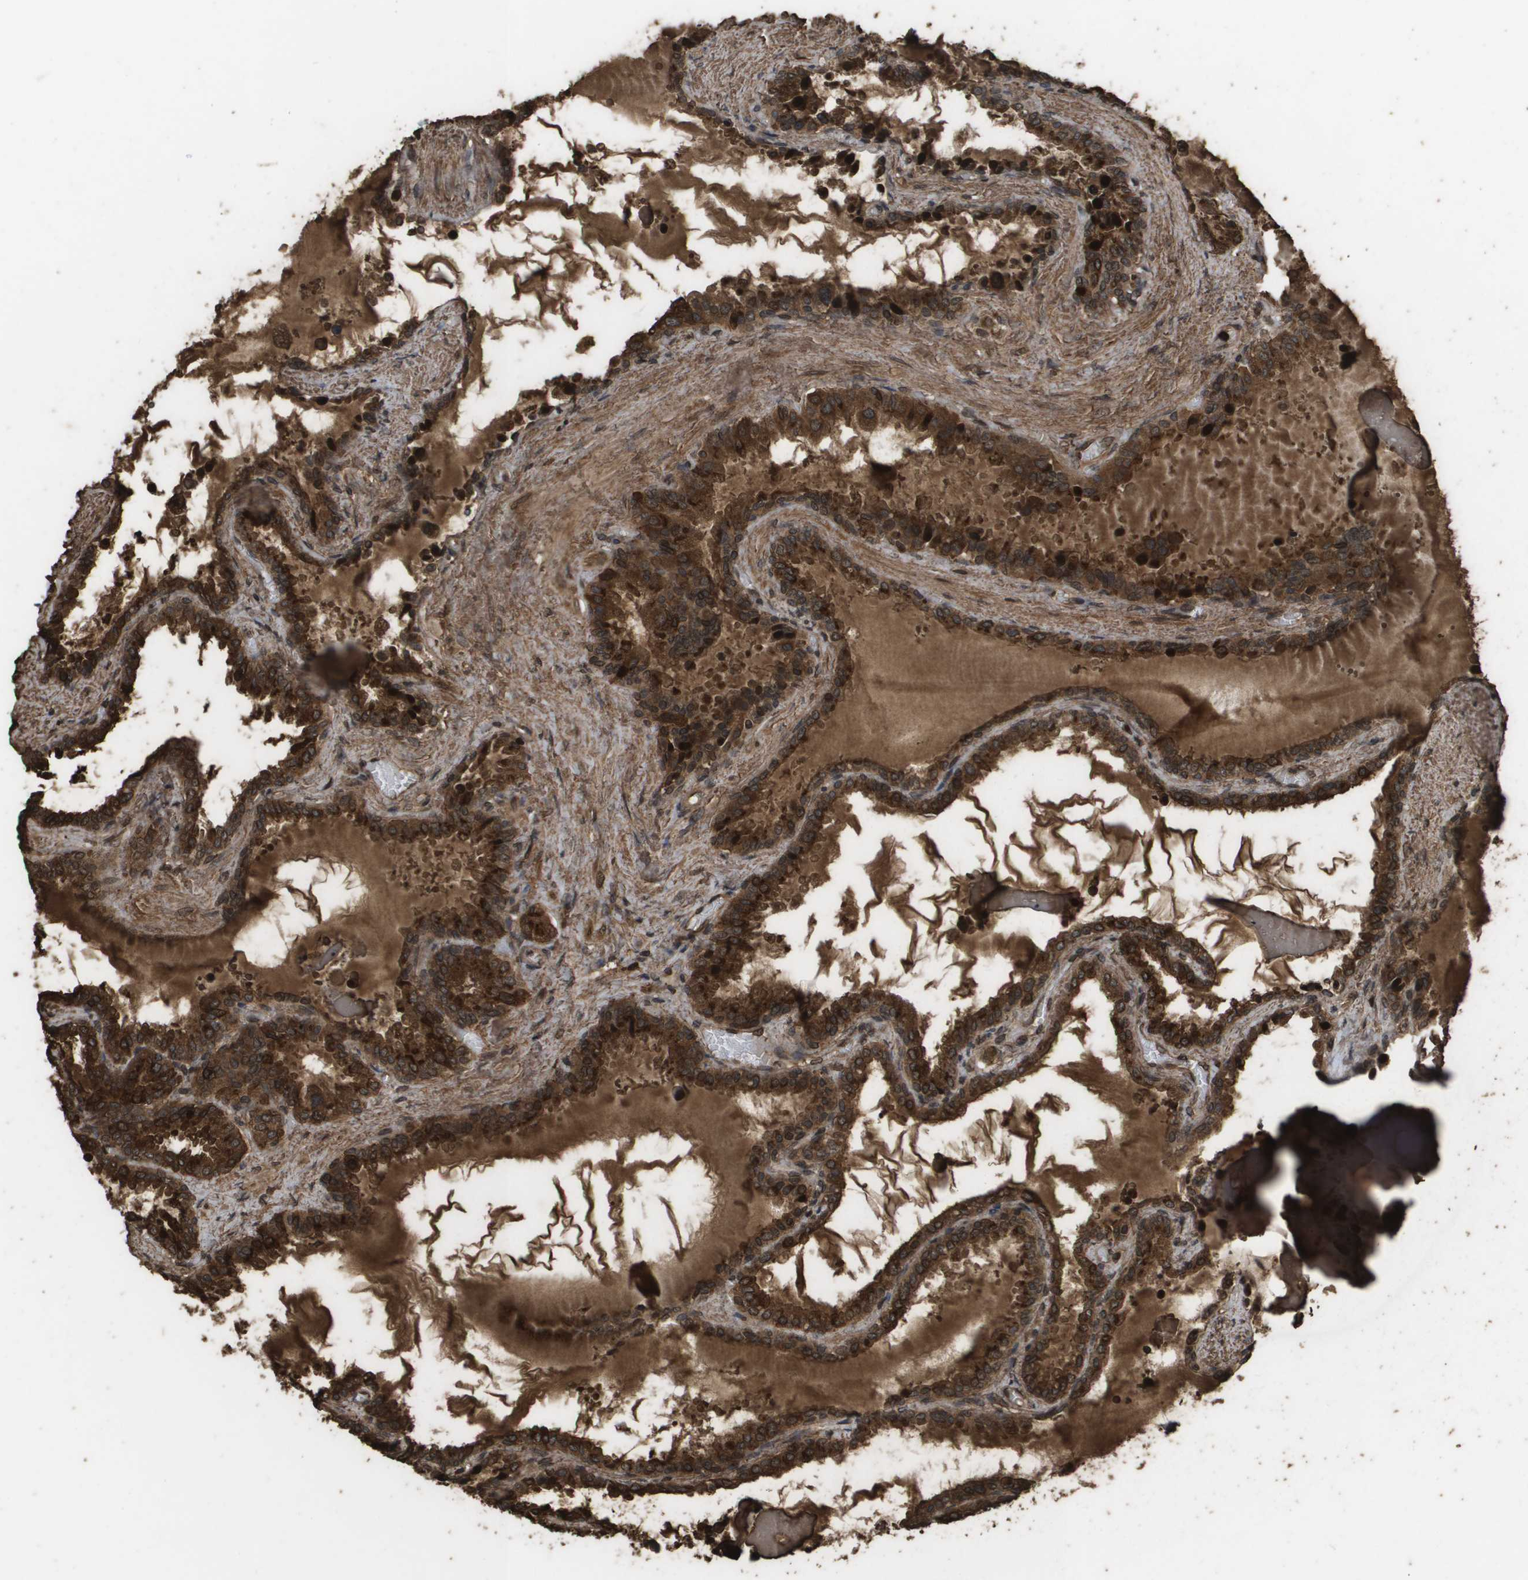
{"staining": {"intensity": "strong", "quantity": ">75%", "location": "cytoplasmic/membranous"}, "tissue": "seminal vesicle", "cell_type": "Glandular cells", "image_type": "normal", "snomed": [{"axis": "morphology", "description": "Normal tissue, NOS"}, {"axis": "topography", "description": "Seminal veicle"}], "caption": "Protein analysis of benign seminal vesicle demonstrates strong cytoplasmic/membranous positivity in approximately >75% of glandular cells.", "gene": "AXIN2", "patient": {"sex": "male", "age": 46}}